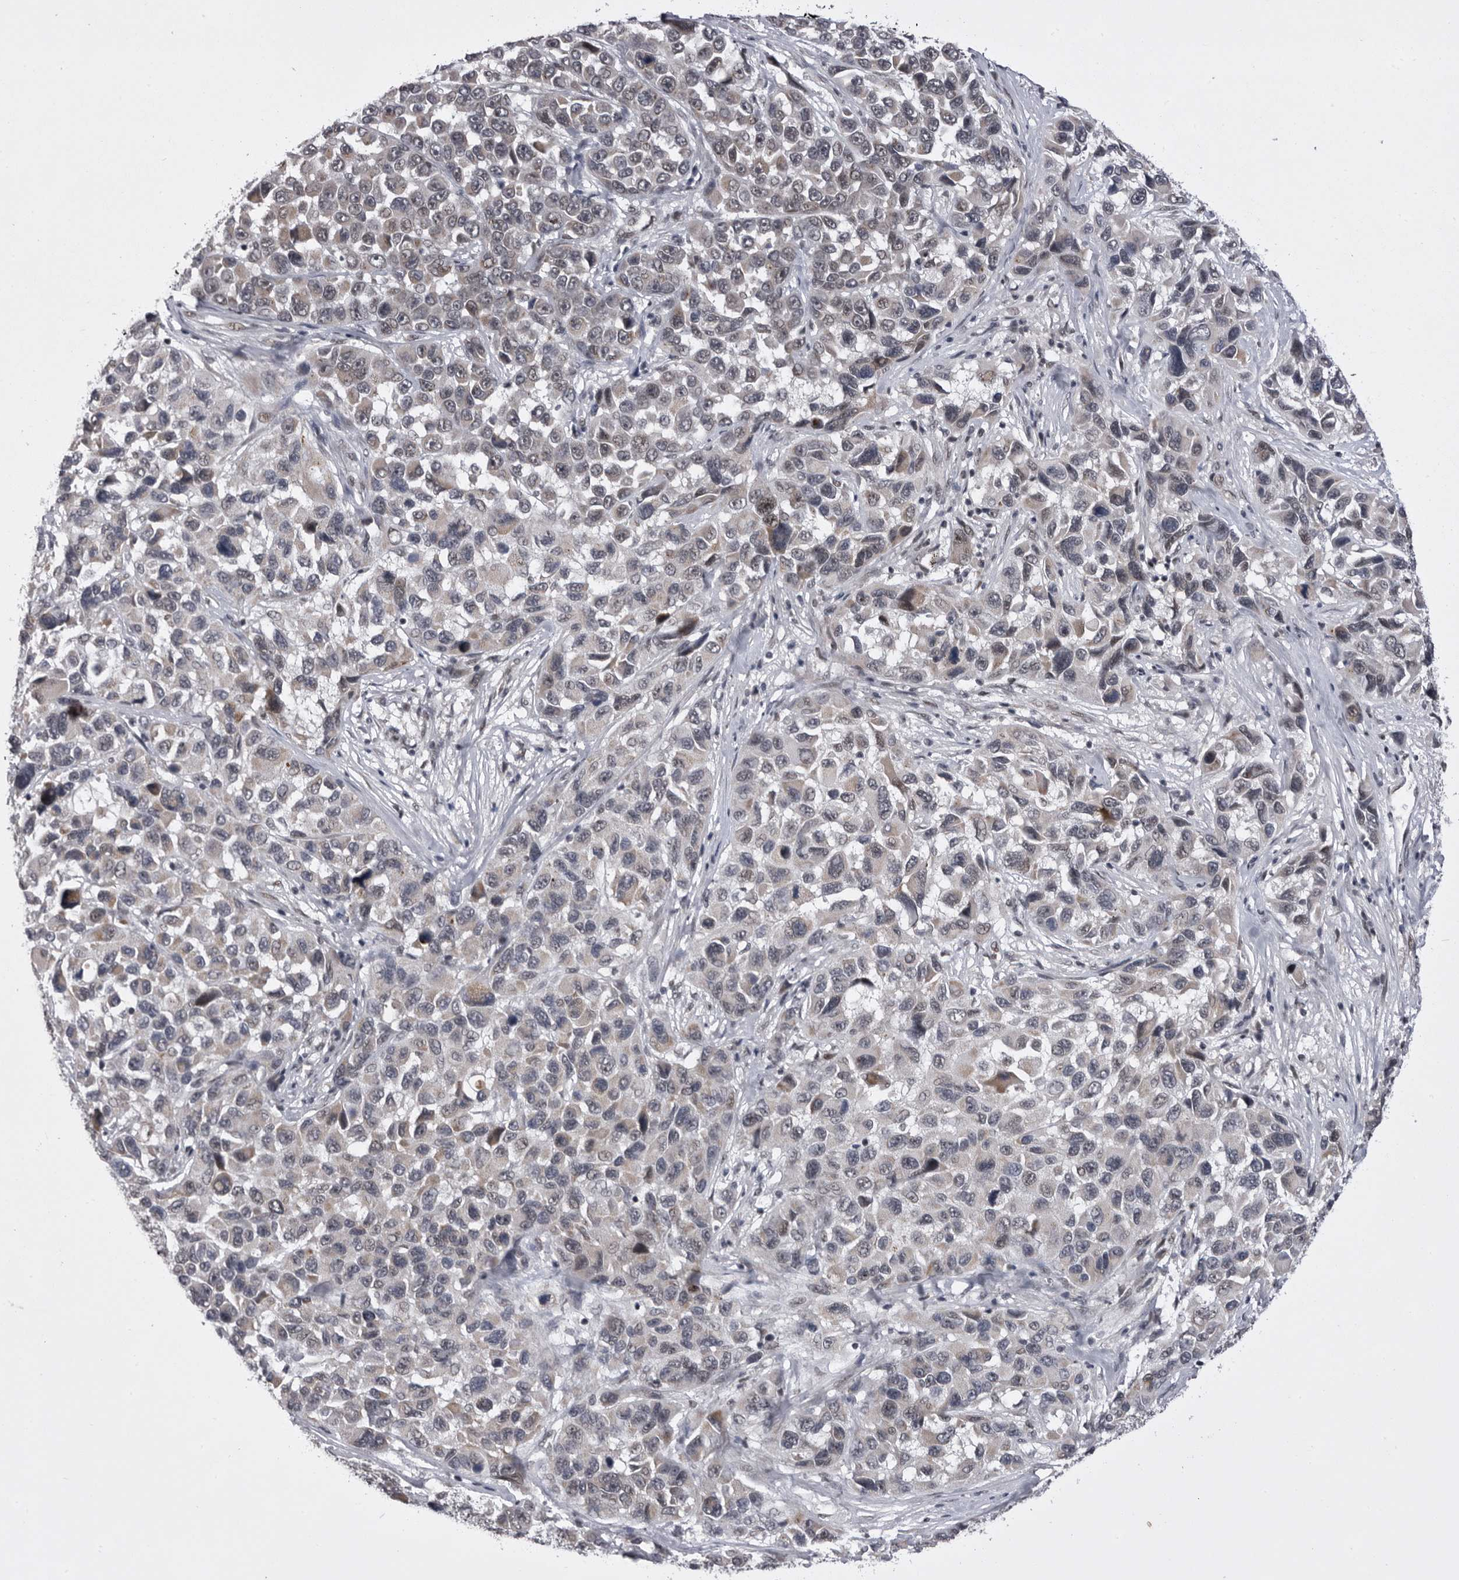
{"staining": {"intensity": "moderate", "quantity": "<25%", "location": "cytoplasmic/membranous"}, "tissue": "melanoma", "cell_type": "Tumor cells", "image_type": "cancer", "snomed": [{"axis": "morphology", "description": "Malignant melanoma, NOS"}, {"axis": "topography", "description": "Skin"}], "caption": "Brown immunohistochemical staining in human malignant melanoma shows moderate cytoplasmic/membranous expression in about <25% of tumor cells.", "gene": "PRPF3", "patient": {"sex": "male", "age": 53}}